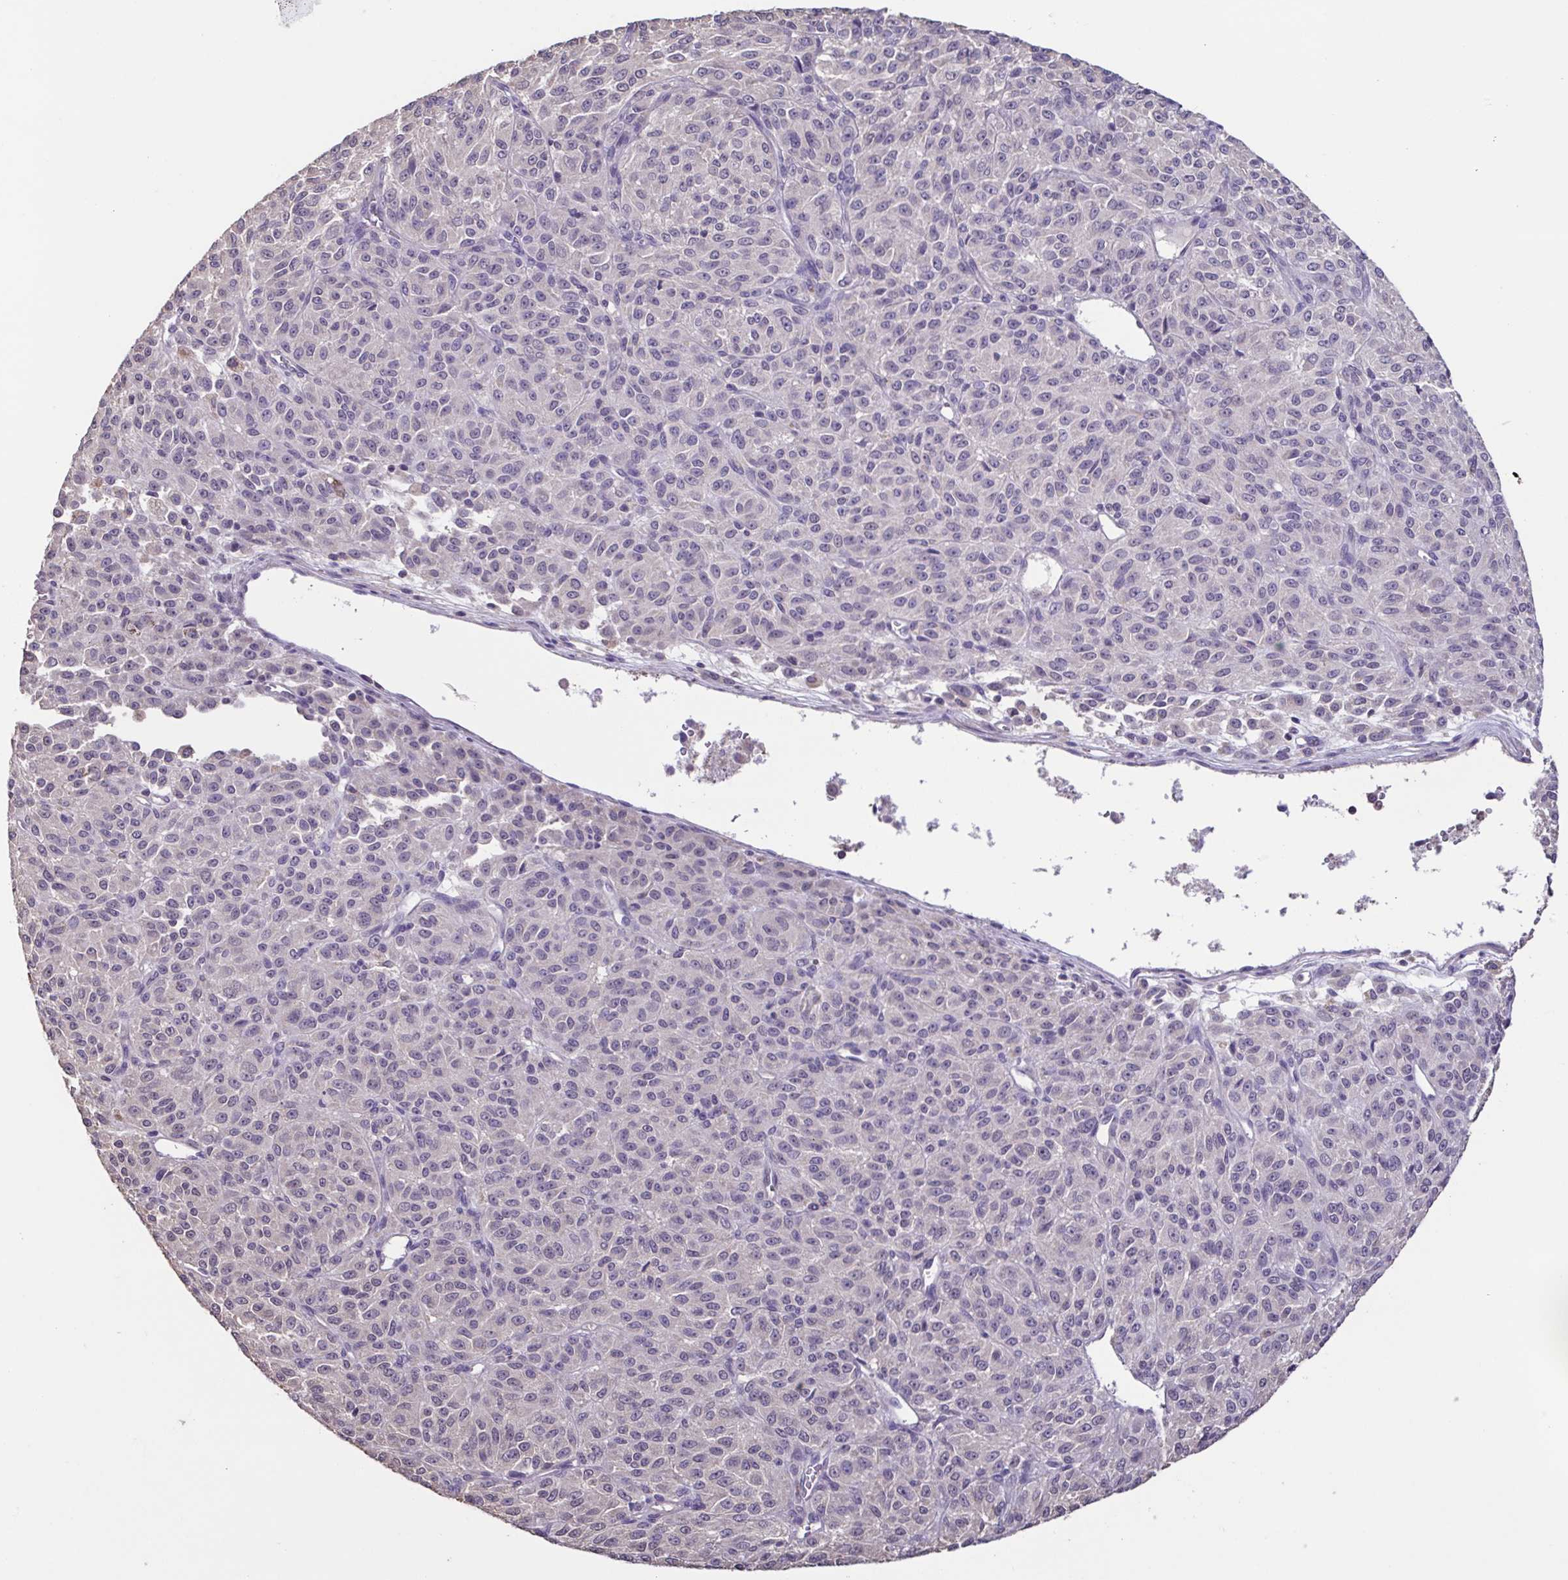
{"staining": {"intensity": "negative", "quantity": "none", "location": "none"}, "tissue": "melanoma", "cell_type": "Tumor cells", "image_type": "cancer", "snomed": [{"axis": "morphology", "description": "Malignant melanoma, Metastatic site"}, {"axis": "topography", "description": "Brain"}], "caption": "Tumor cells show no significant expression in melanoma.", "gene": "ACTRT2", "patient": {"sex": "female", "age": 56}}